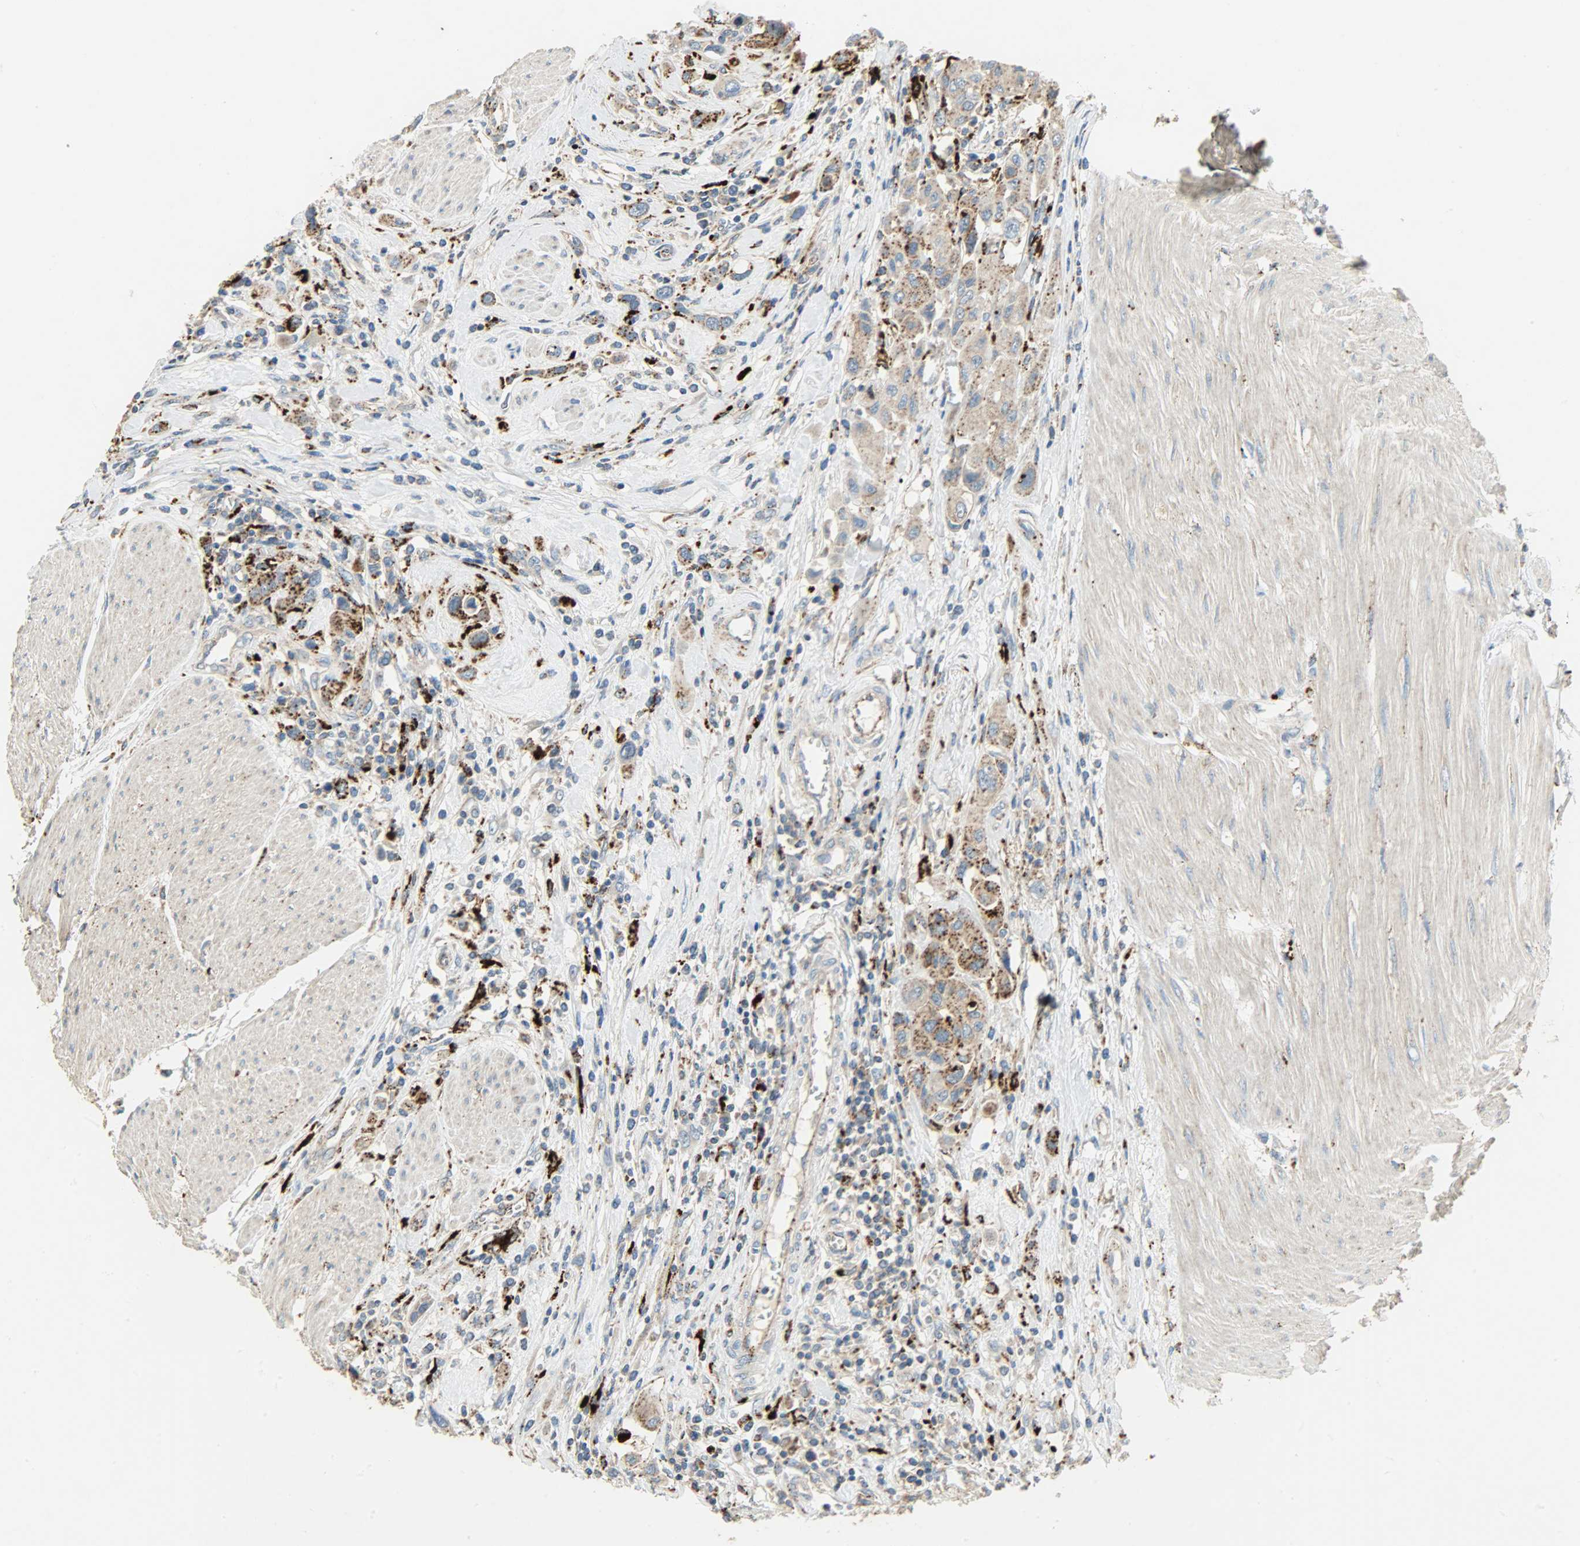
{"staining": {"intensity": "moderate", "quantity": ">75%", "location": "cytoplasmic/membranous"}, "tissue": "urothelial cancer", "cell_type": "Tumor cells", "image_type": "cancer", "snomed": [{"axis": "morphology", "description": "Urothelial carcinoma, High grade"}, {"axis": "topography", "description": "Urinary bladder"}], "caption": "IHC of high-grade urothelial carcinoma exhibits medium levels of moderate cytoplasmic/membranous expression in about >75% of tumor cells.", "gene": "ASAH1", "patient": {"sex": "male", "age": 50}}